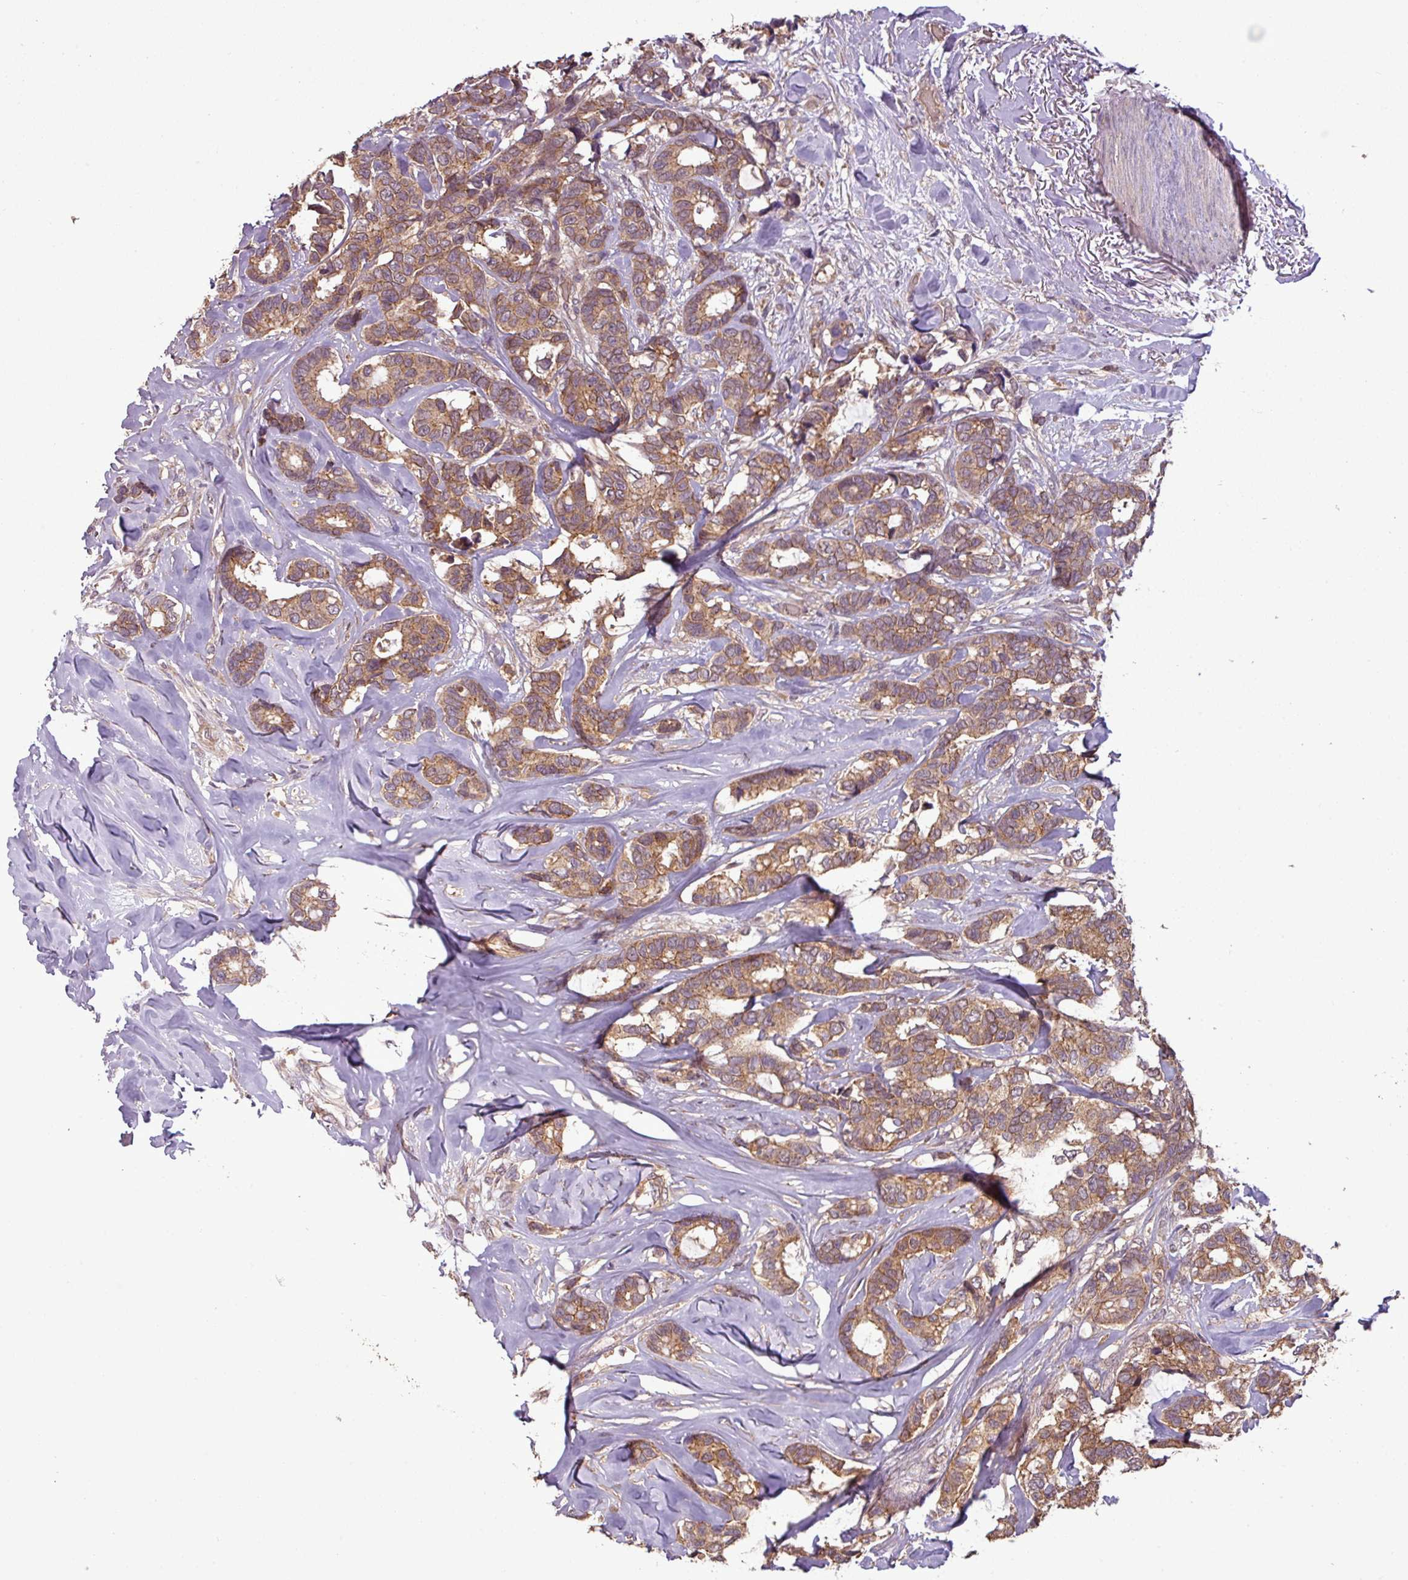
{"staining": {"intensity": "moderate", "quantity": ">75%", "location": "cytoplasmic/membranous"}, "tissue": "breast cancer", "cell_type": "Tumor cells", "image_type": "cancer", "snomed": [{"axis": "morphology", "description": "Duct carcinoma"}, {"axis": "topography", "description": "Breast"}], "caption": "Protein staining of breast invasive ductal carcinoma tissue exhibits moderate cytoplasmic/membranous expression in about >75% of tumor cells. (IHC, brightfield microscopy, high magnification).", "gene": "NT5C3A", "patient": {"sex": "female", "age": 87}}